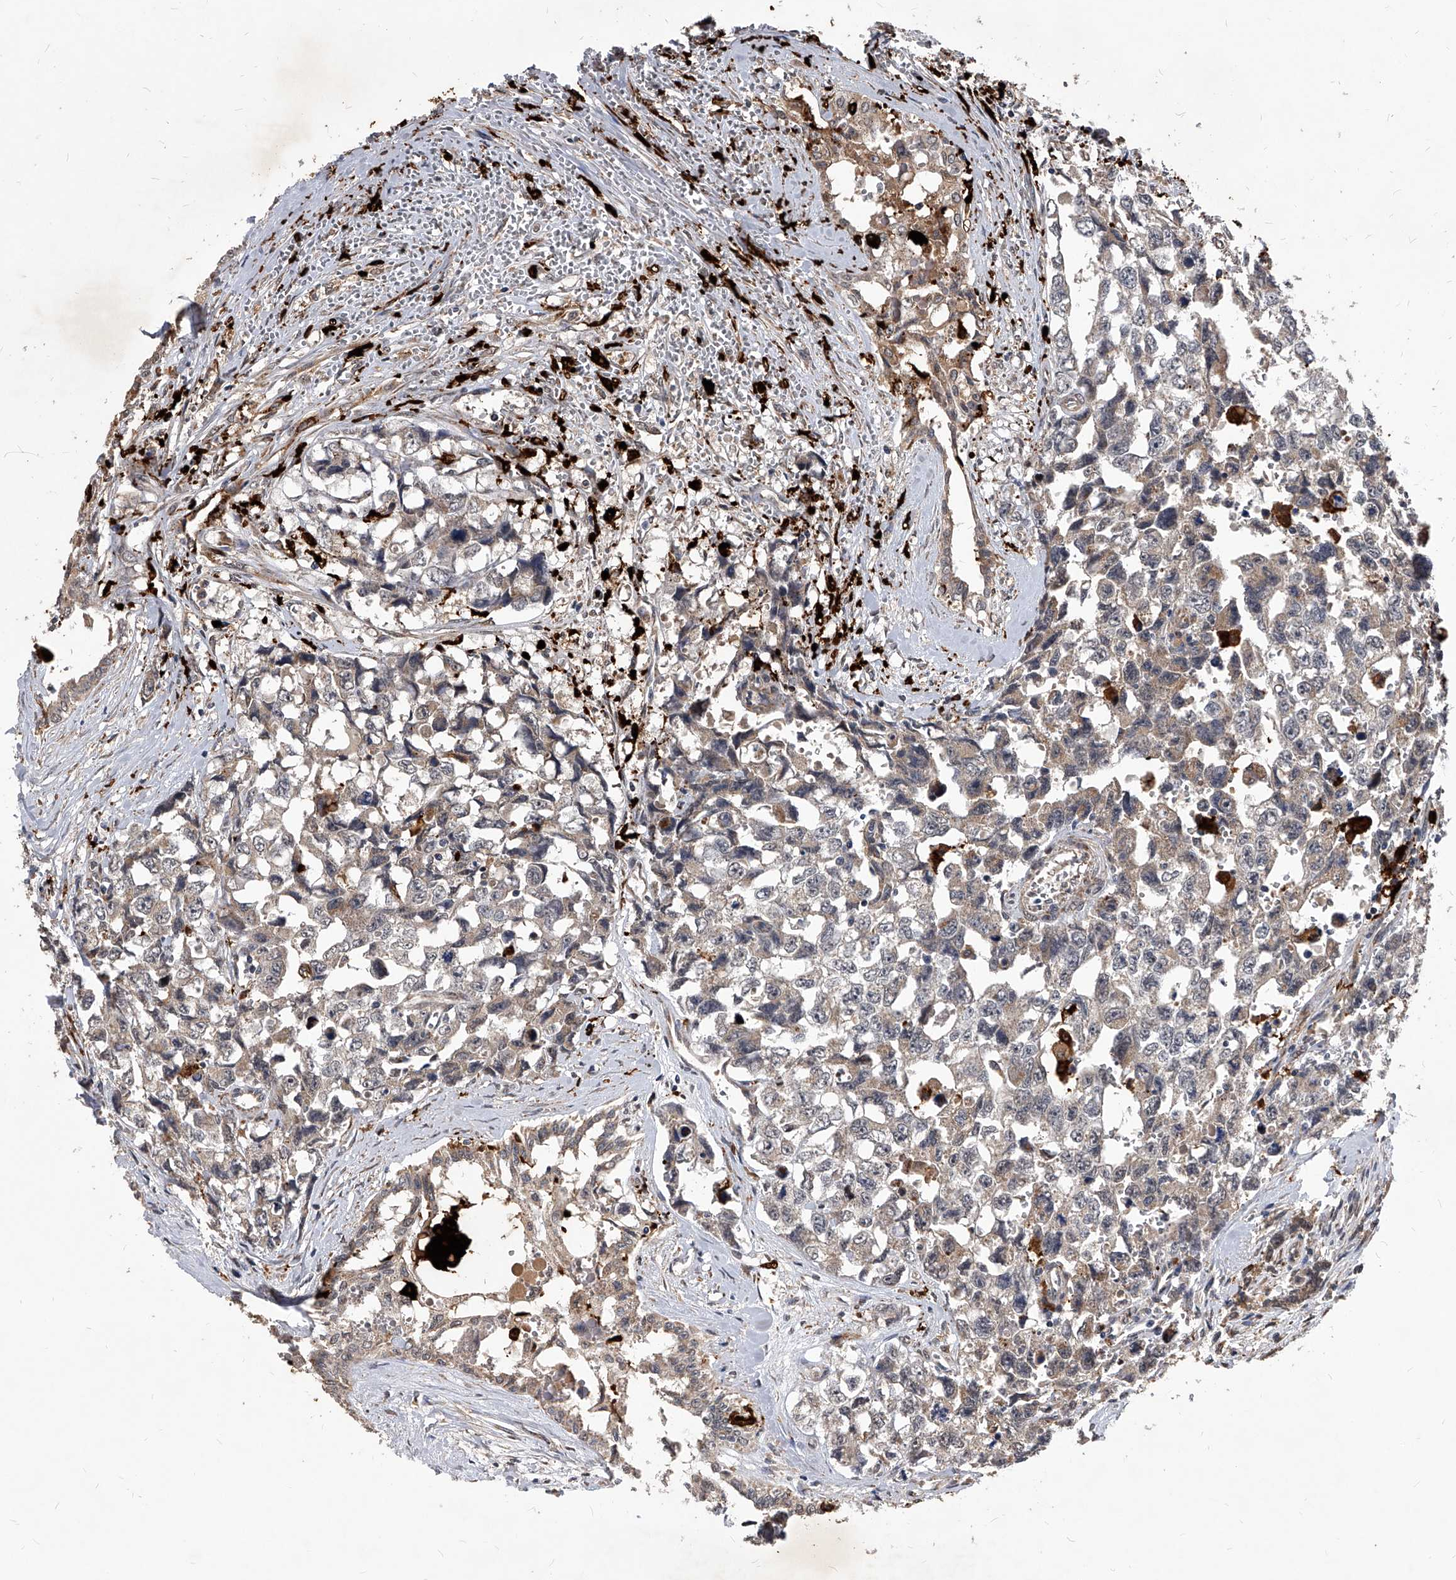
{"staining": {"intensity": "weak", "quantity": "<25%", "location": "cytoplasmic/membranous"}, "tissue": "testis cancer", "cell_type": "Tumor cells", "image_type": "cancer", "snomed": [{"axis": "morphology", "description": "Carcinoma, Embryonal, NOS"}, {"axis": "topography", "description": "Testis"}], "caption": "This is an immunohistochemistry image of testis cancer (embryonal carcinoma). There is no staining in tumor cells.", "gene": "SOBP", "patient": {"sex": "male", "age": 31}}